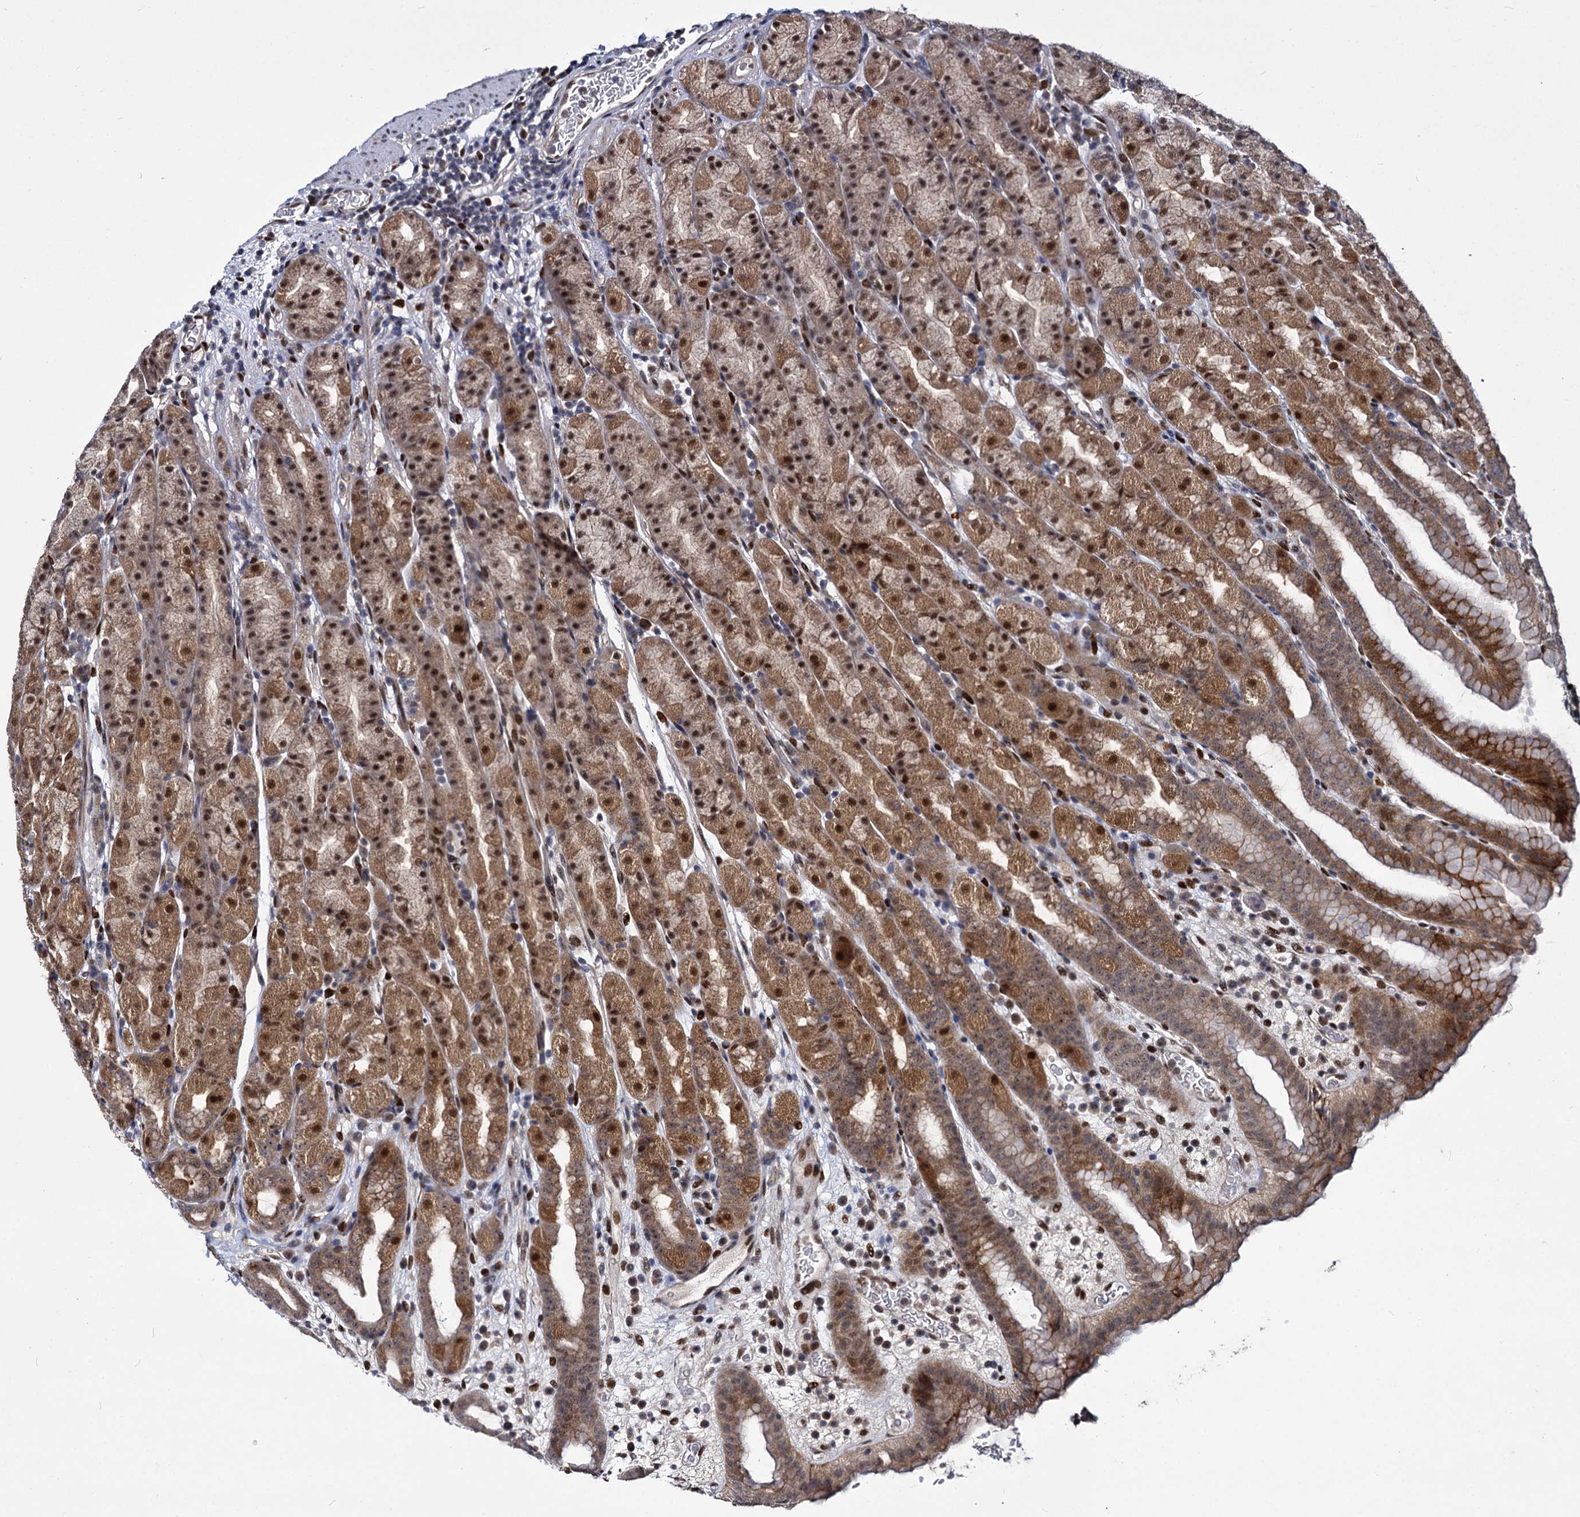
{"staining": {"intensity": "strong", "quantity": ">75%", "location": "cytoplasmic/membranous,nuclear"}, "tissue": "stomach", "cell_type": "Glandular cells", "image_type": "normal", "snomed": [{"axis": "morphology", "description": "Normal tissue, NOS"}, {"axis": "topography", "description": "Stomach, upper"}], "caption": "Immunohistochemical staining of benign stomach shows high levels of strong cytoplasmic/membranous,nuclear expression in about >75% of glandular cells.", "gene": "MAML2", "patient": {"sex": "male", "age": 68}}